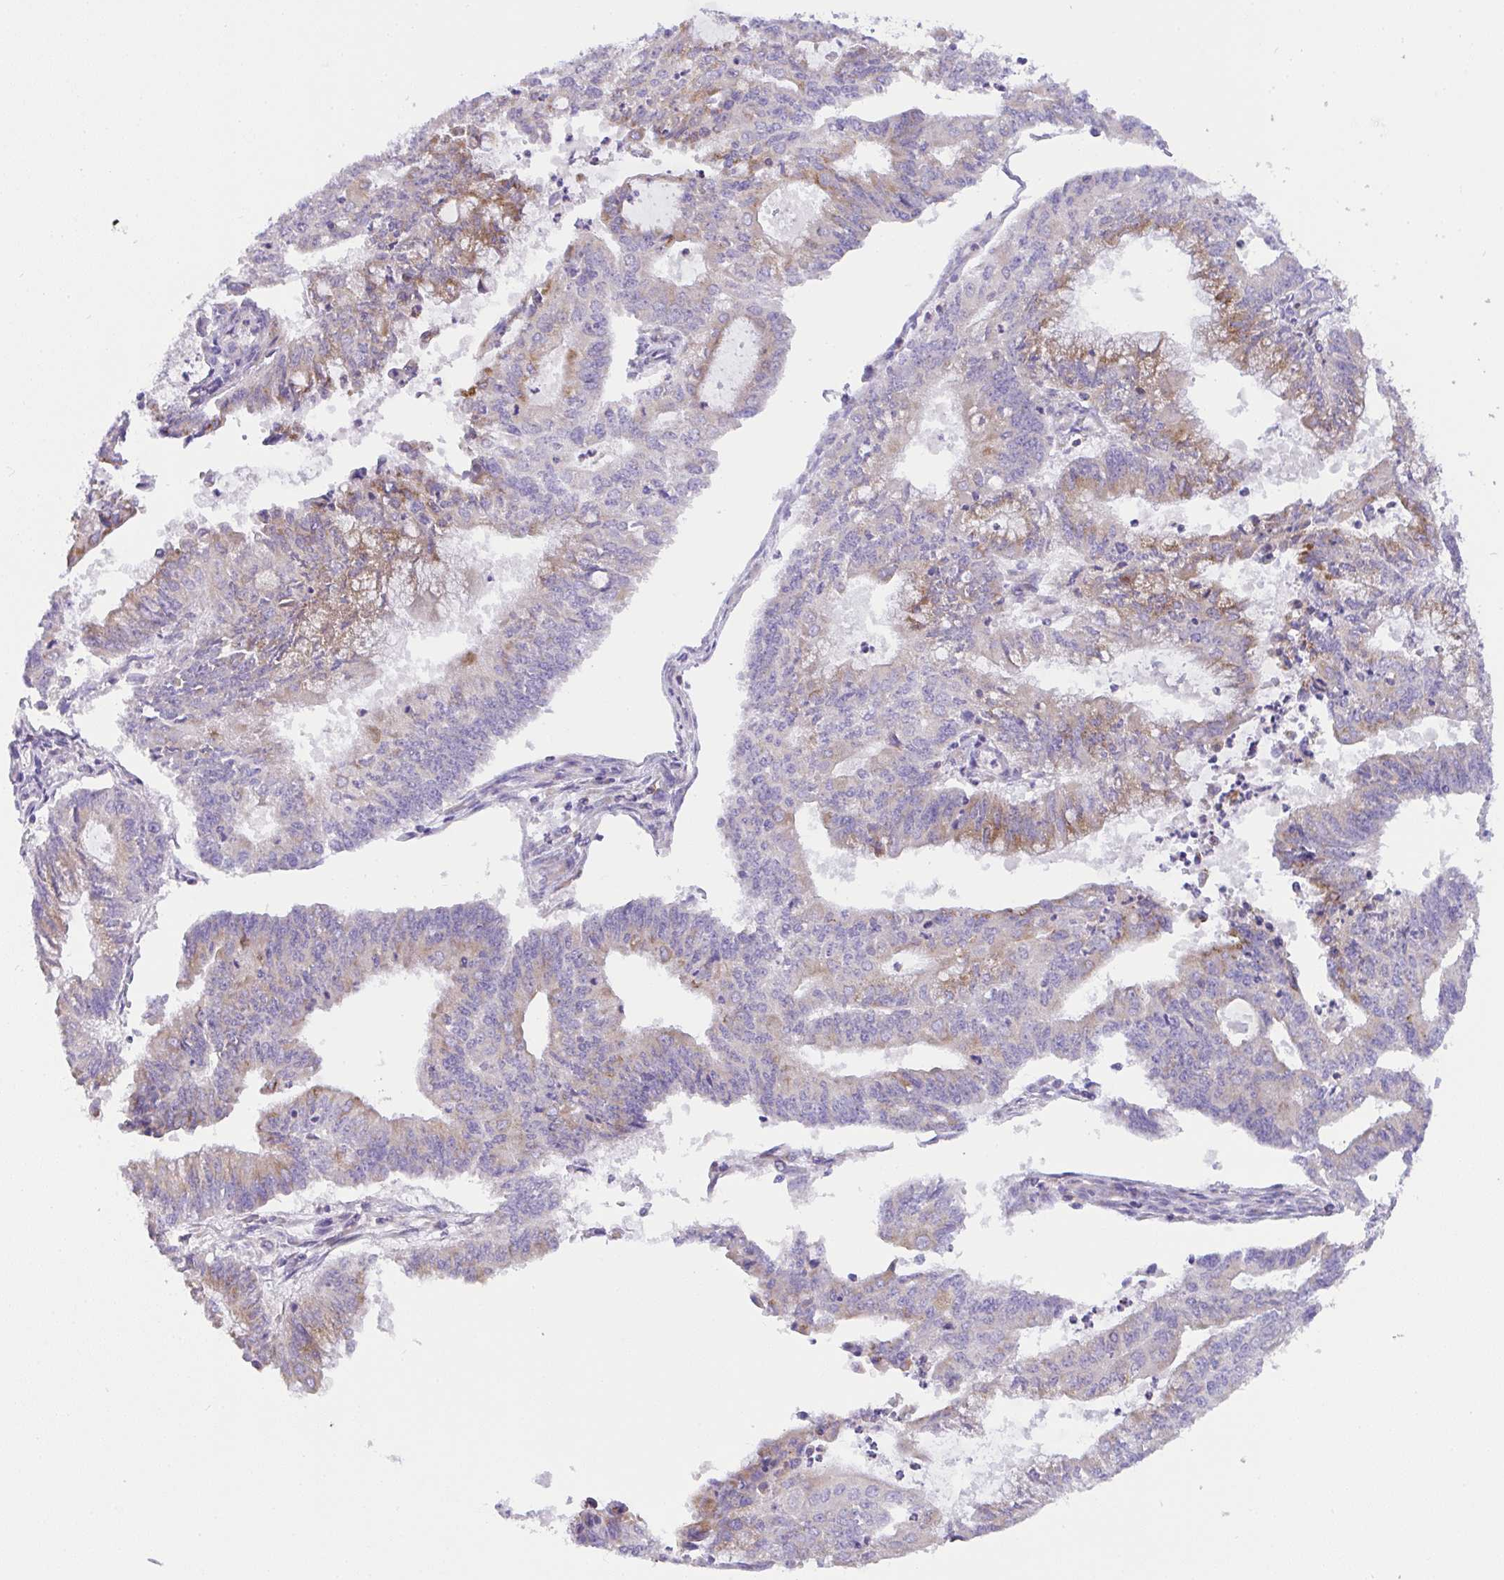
{"staining": {"intensity": "moderate", "quantity": "<25%", "location": "cytoplasmic/membranous"}, "tissue": "endometrial cancer", "cell_type": "Tumor cells", "image_type": "cancer", "snomed": [{"axis": "morphology", "description": "Adenocarcinoma, NOS"}, {"axis": "topography", "description": "Endometrium"}], "caption": "Adenocarcinoma (endometrial) was stained to show a protein in brown. There is low levels of moderate cytoplasmic/membranous expression in approximately <25% of tumor cells.", "gene": "MIA3", "patient": {"sex": "female", "age": 61}}